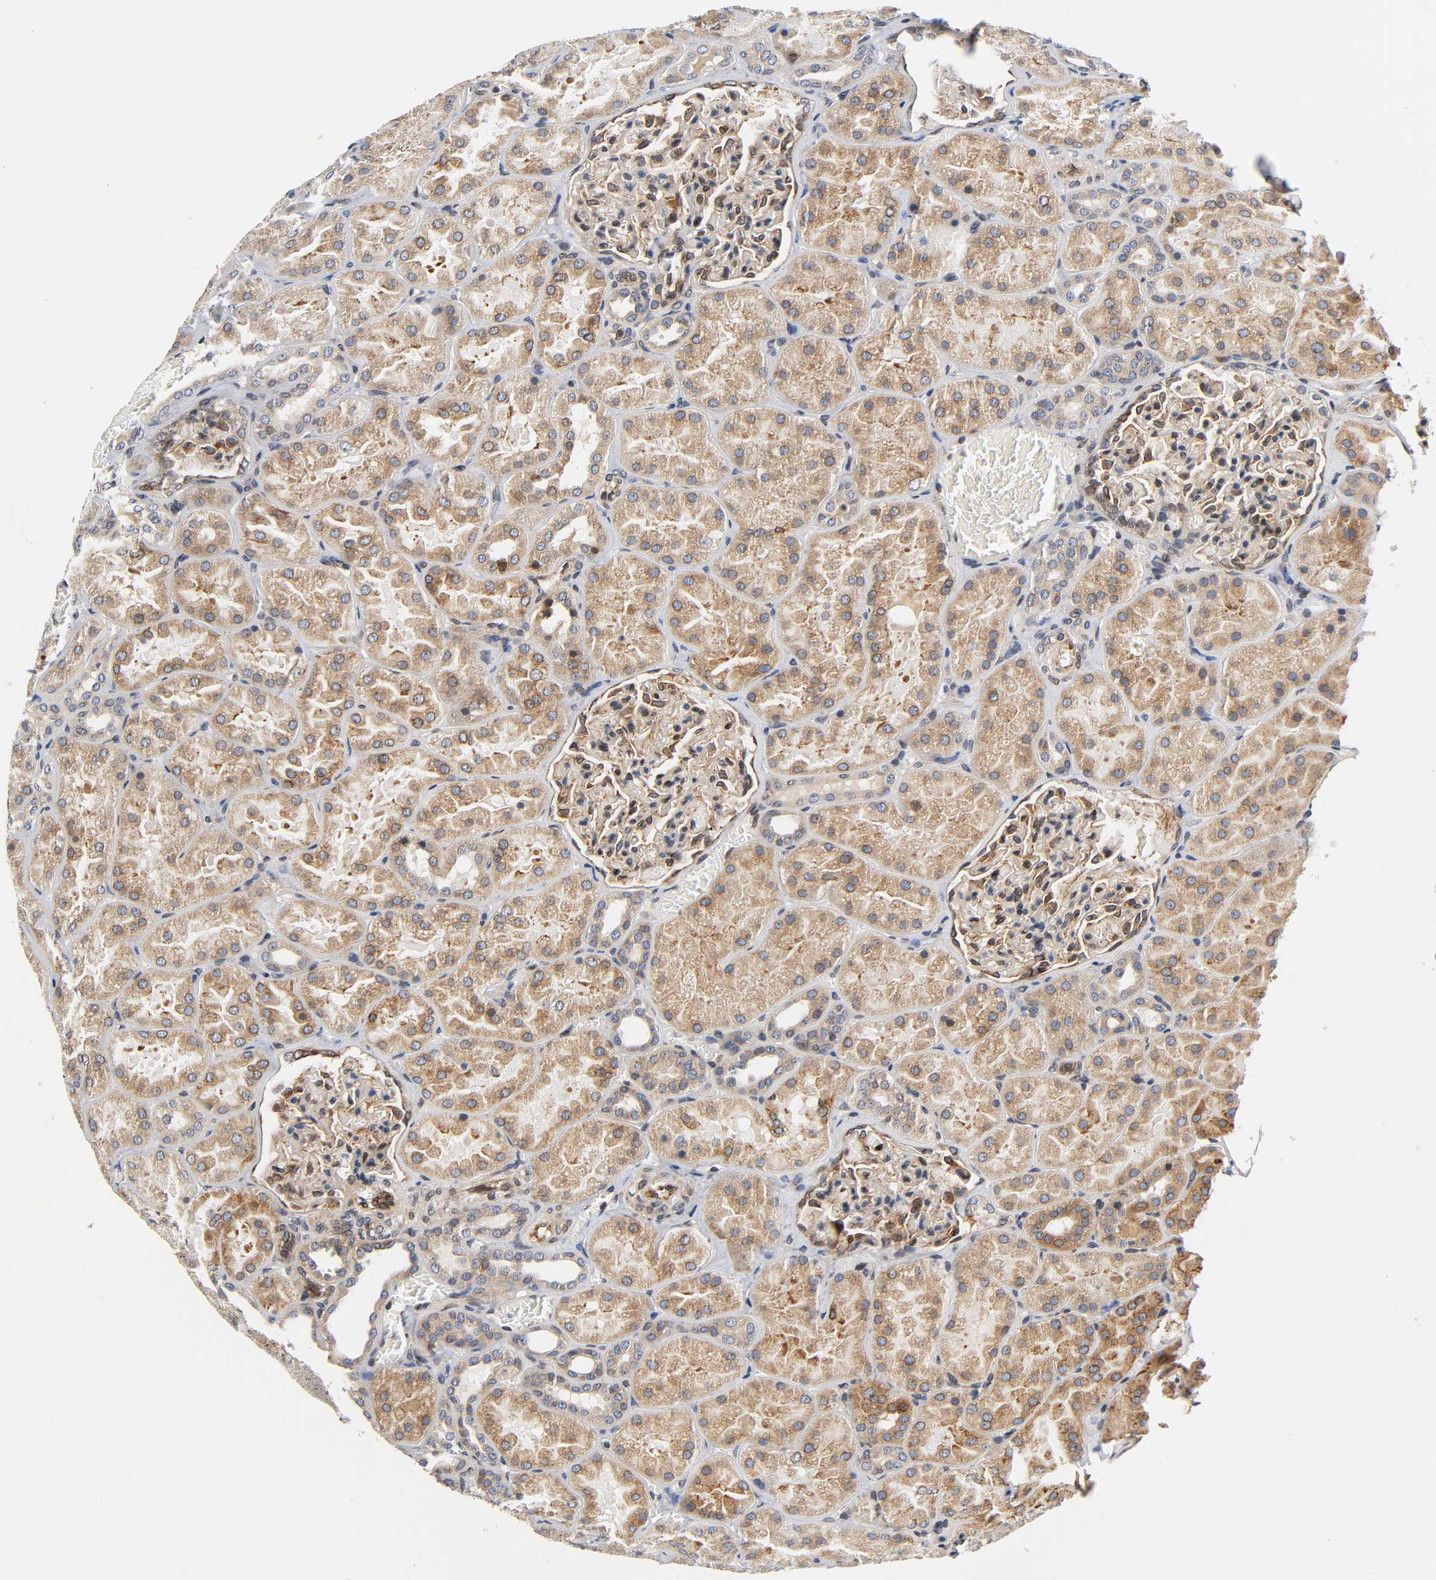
{"staining": {"intensity": "moderate", "quantity": ">75%", "location": "cytoplasmic/membranous"}, "tissue": "kidney", "cell_type": "Cells in glomeruli", "image_type": "normal", "snomed": [{"axis": "morphology", "description": "Normal tissue, NOS"}, {"axis": "topography", "description": "Kidney"}], "caption": "This histopathology image demonstrates IHC staining of normal kidney, with medium moderate cytoplasmic/membranous staining in about >75% of cells in glomeruli.", "gene": "ASB6", "patient": {"sex": "male", "age": 28}}